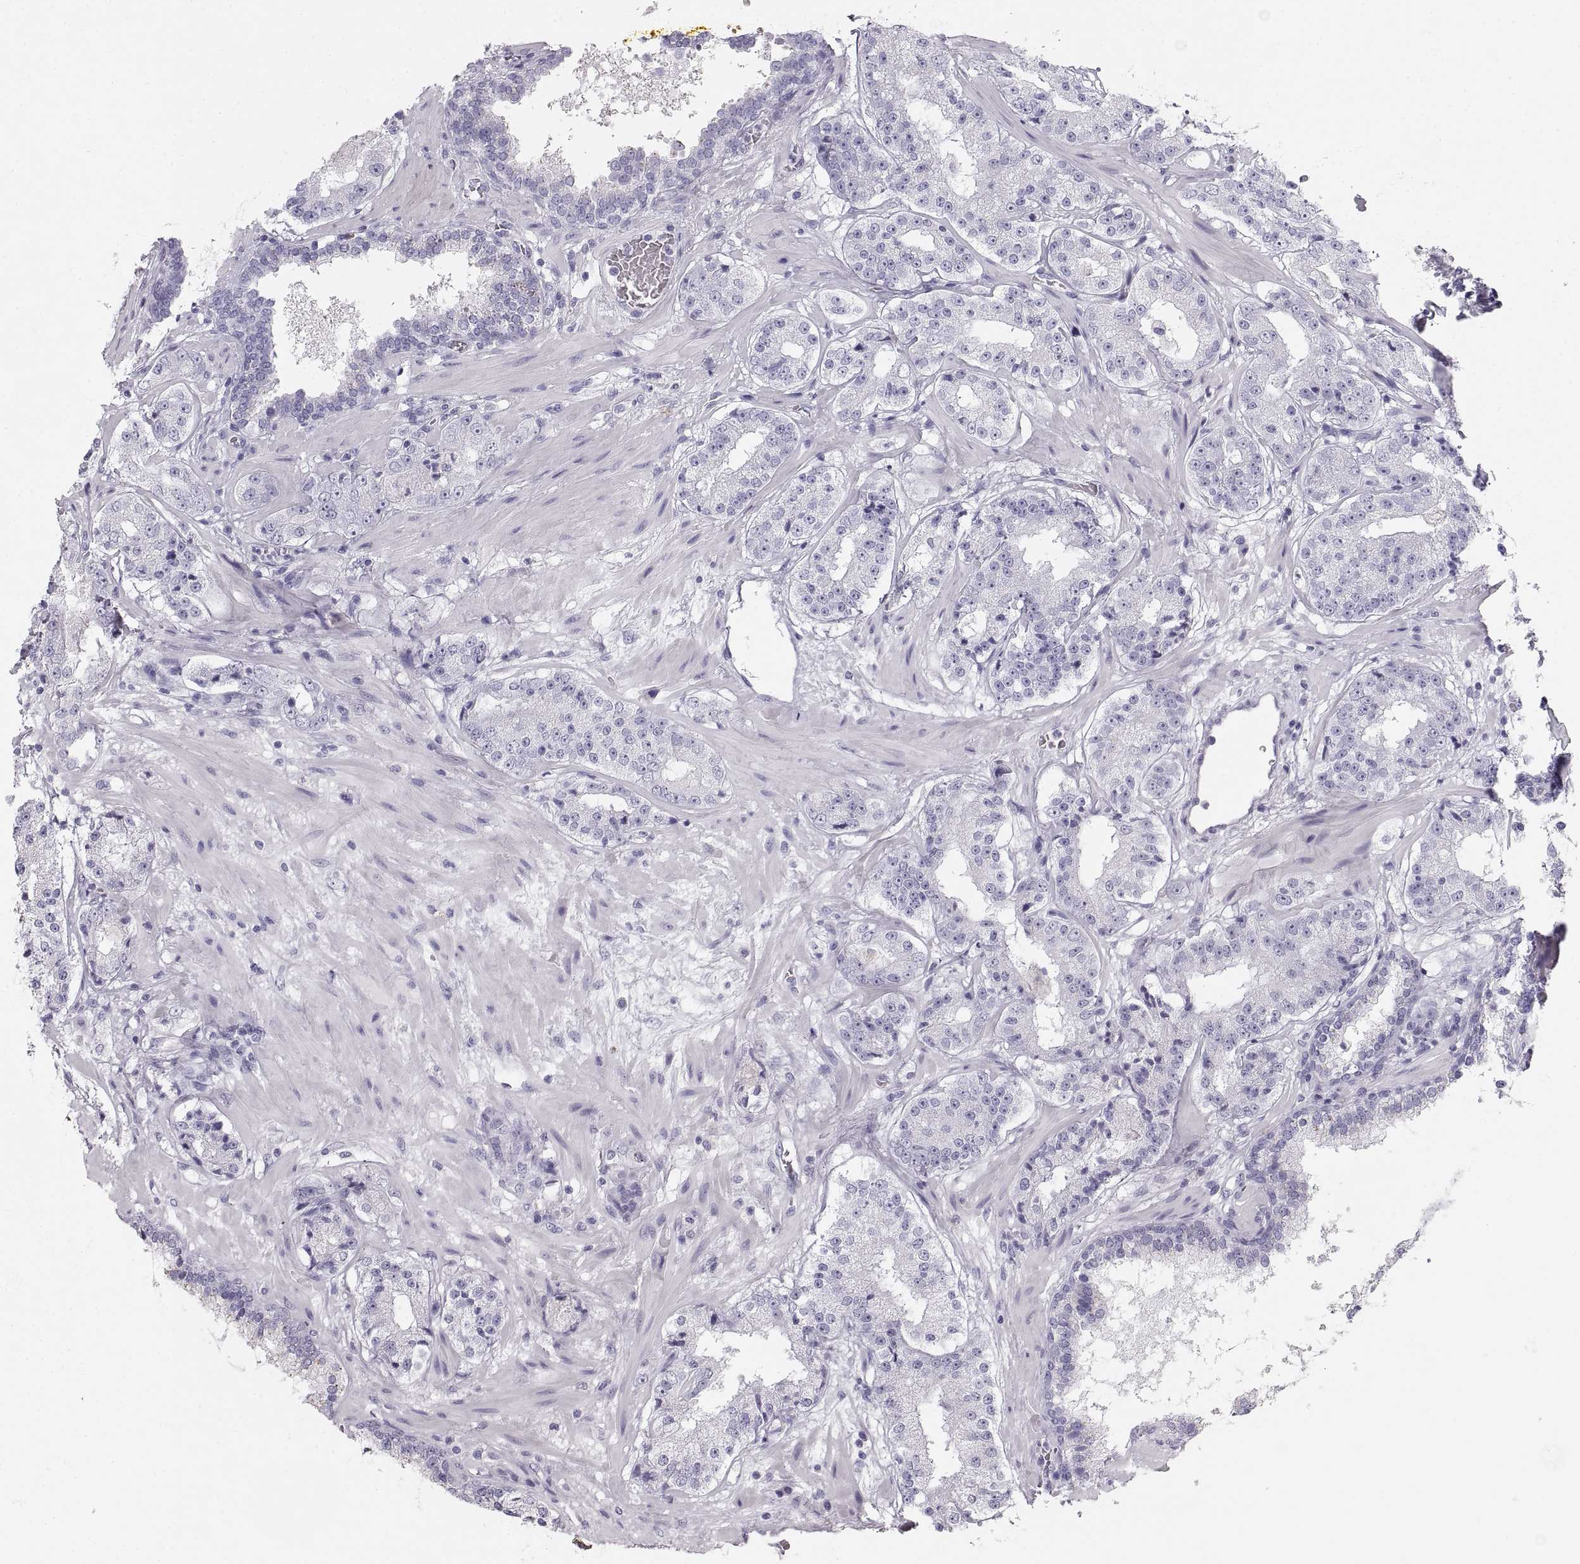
{"staining": {"intensity": "negative", "quantity": "none", "location": "none"}, "tissue": "prostate cancer", "cell_type": "Tumor cells", "image_type": "cancer", "snomed": [{"axis": "morphology", "description": "Adenocarcinoma, Low grade"}, {"axis": "topography", "description": "Prostate"}], "caption": "Immunohistochemistry (IHC) micrograph of neoplastic tissue: human prostate cancer (low-grade adenocarcinoma) stained with DAB (3,3'-diaminobenzidine) reveals no significant protein positivity in tumor cells. (DAB (3,3'-diaminobenzidine) immunohistochemistry with hematoxylin counter stain).", "gene": "CRYAA", "patient": {"sex": "male", "age": 60}}